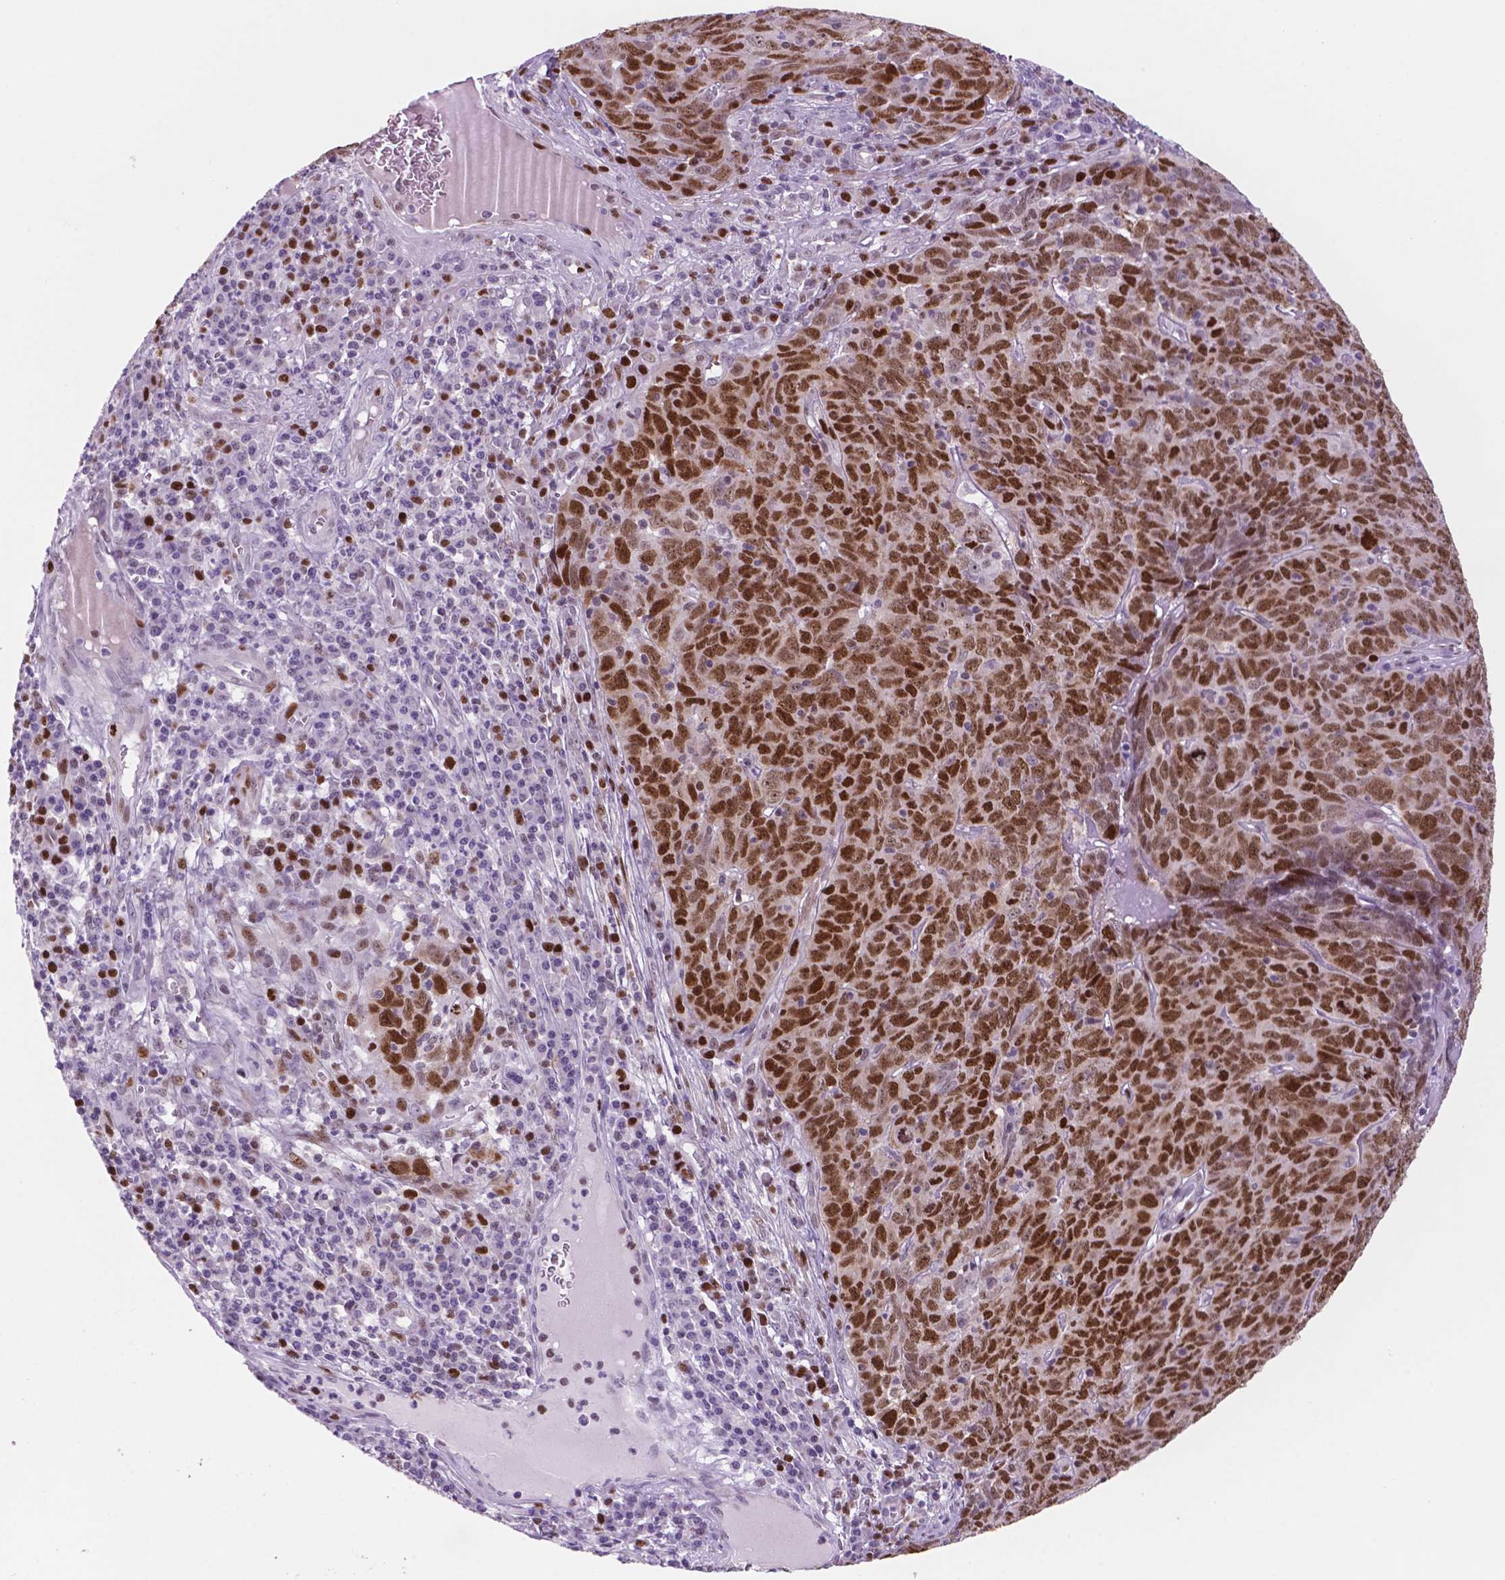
{"staining": {"intensity": "moderate", "quantity": ">75%", "location": "nuclear"}, "tissue": "skin cancer", "cell_type": "Tumor cells", "image_type": "cancer", "snomed": [{"axis": "morphology", "description": "Squamous cell carcinoma, NOS"}, {"axis": "topography", "description": "Skin"}, {"axis": "topography", "description": "Anal"}], "caption": "A micrograph showing moderate nuclear positivity in approximately >75% of tumor cells in skin squamous cell carcinoma, as visualized by brown immunohistochemical staining.", "gene": "NCAPH2", "patient": {"sex": "female", "age": 51}}